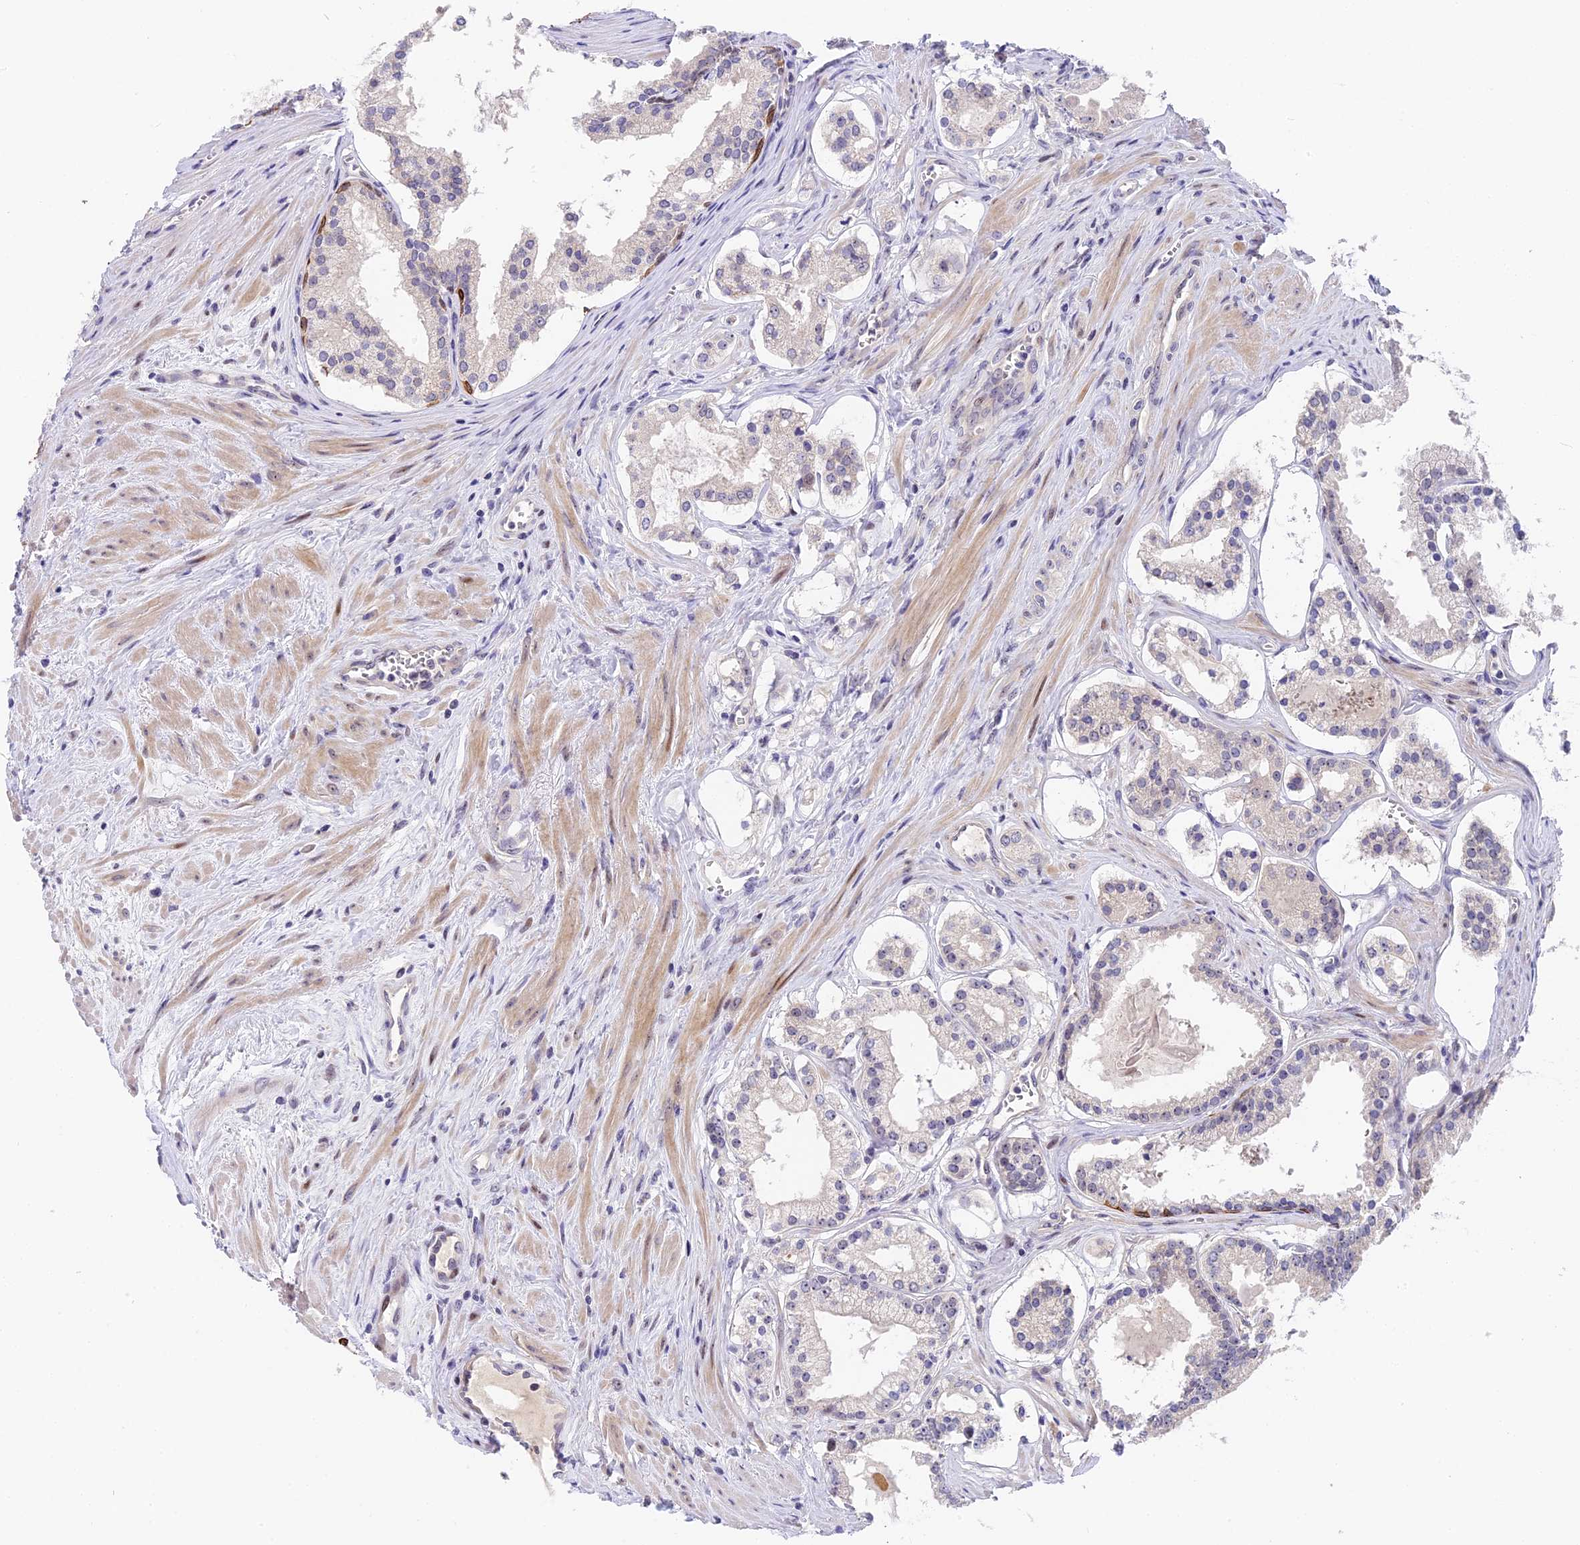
{"staining": {"intensity": "negative", "quantity": "none", "location": "none"}, "tissue": "prostate cancer", "cell_type": "Tumor cells", "image_type": "cancer", "snomed": [{"axis": "morphology", "description": "Adenocarcinoma, High grade"}, {"axis": "topography", "description": "Prostate"}], "caption": "DAB immunohistochemical staining of prostate cancer reveals no significant expression in tumor cells. The staining is performed using DAB (3,3'-diaminobenzidine) brown chromogen with nuclei counter-stained in using hematoxylin.", "gene": "MIDN", "patient": {"sex": "male", "age": 68}}